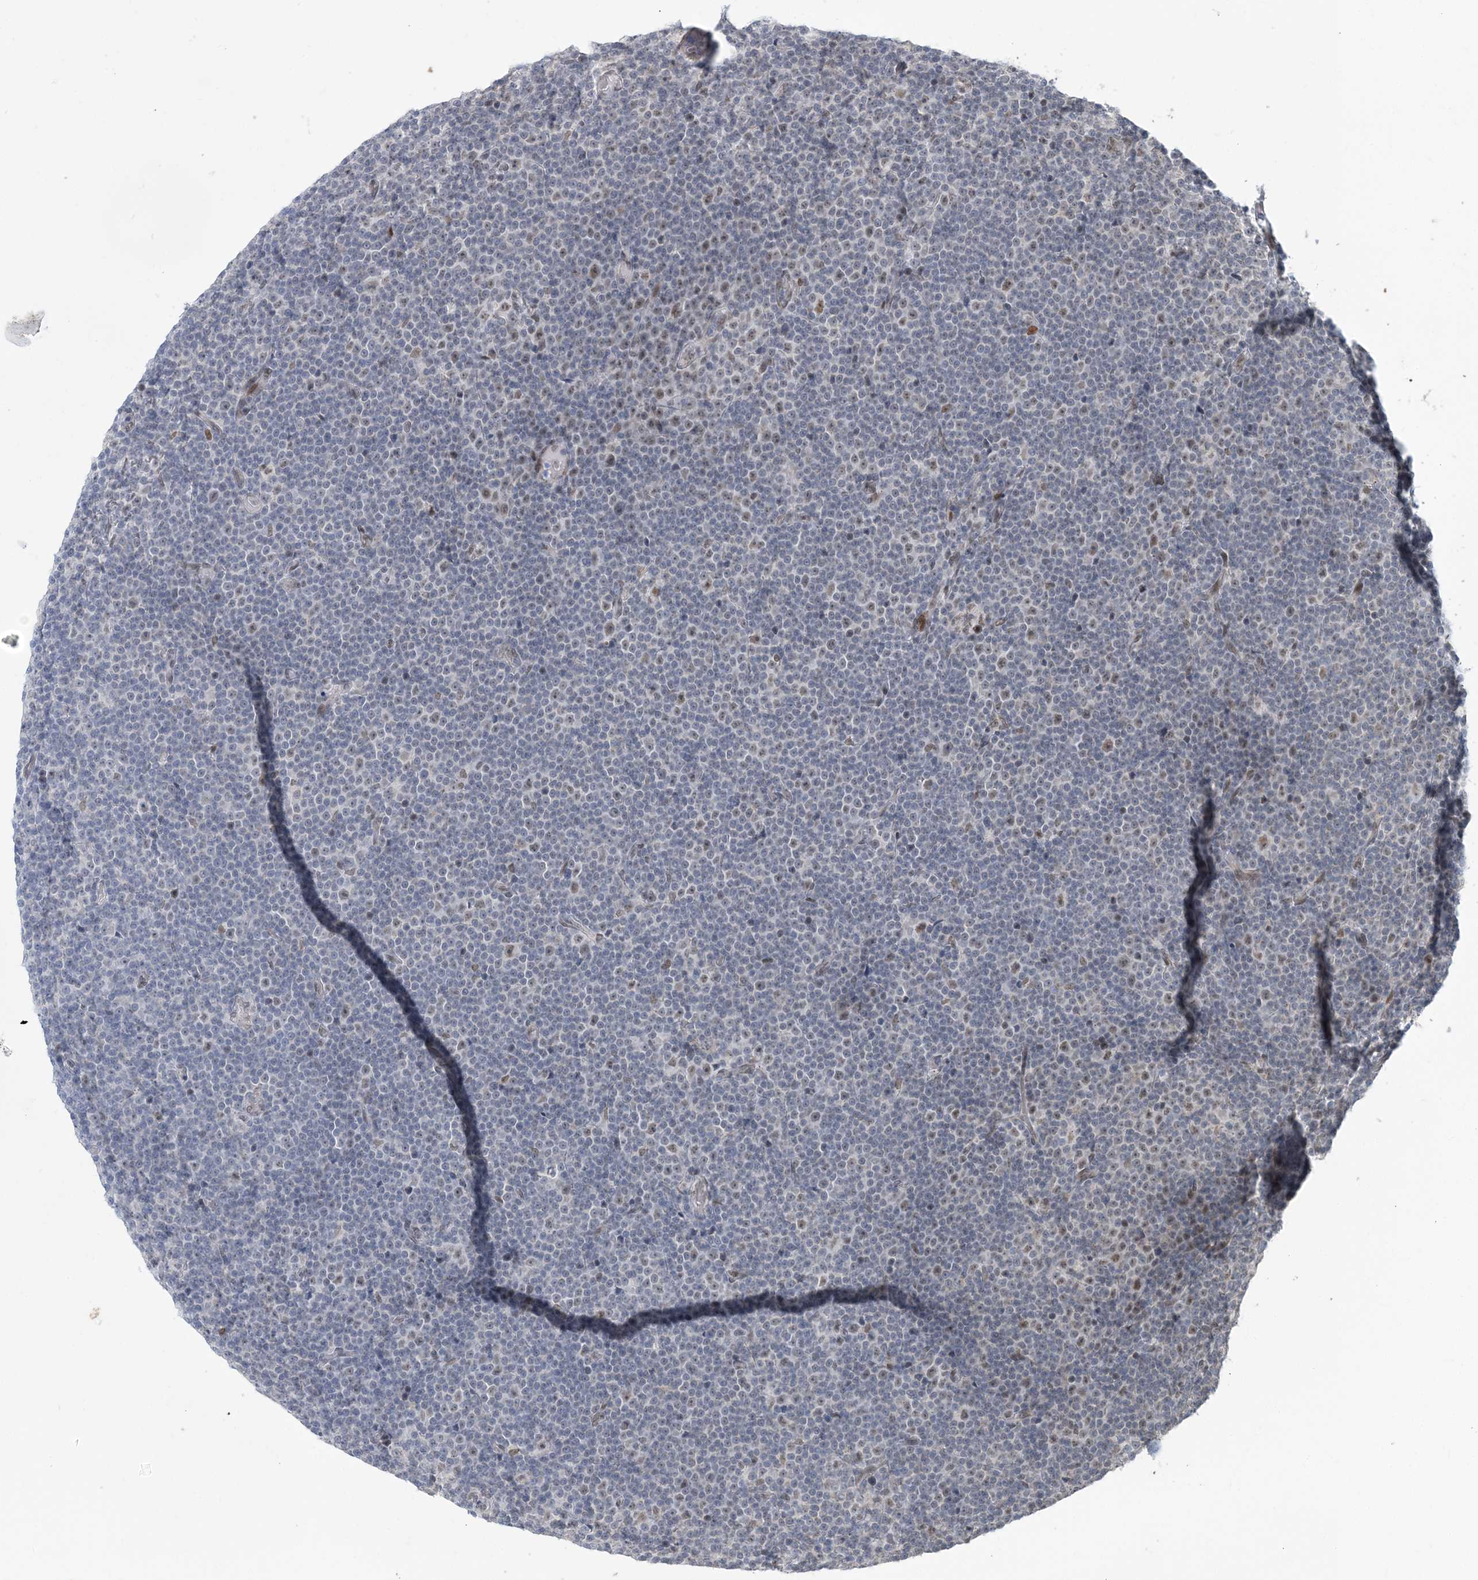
{"staining": {"intensity": "negative", "quantity": "none", "location": "none"}, "tissue": "lymphoma", "cell_type": "Tumor cells", "image_type": "cancer", "snomed": [{"axis": "morphology", "description": "Malignant lymphoma, non-Hodgkin's type, Low grade"}, {"axis": "topography", "description": "Lymph node"}], "caption": "Immunohistochemistry (IHC) of lymphoma reveals no staining in tumor cells.", "gene": "WAC", "patient": {"sex": "female", "age": 67}}